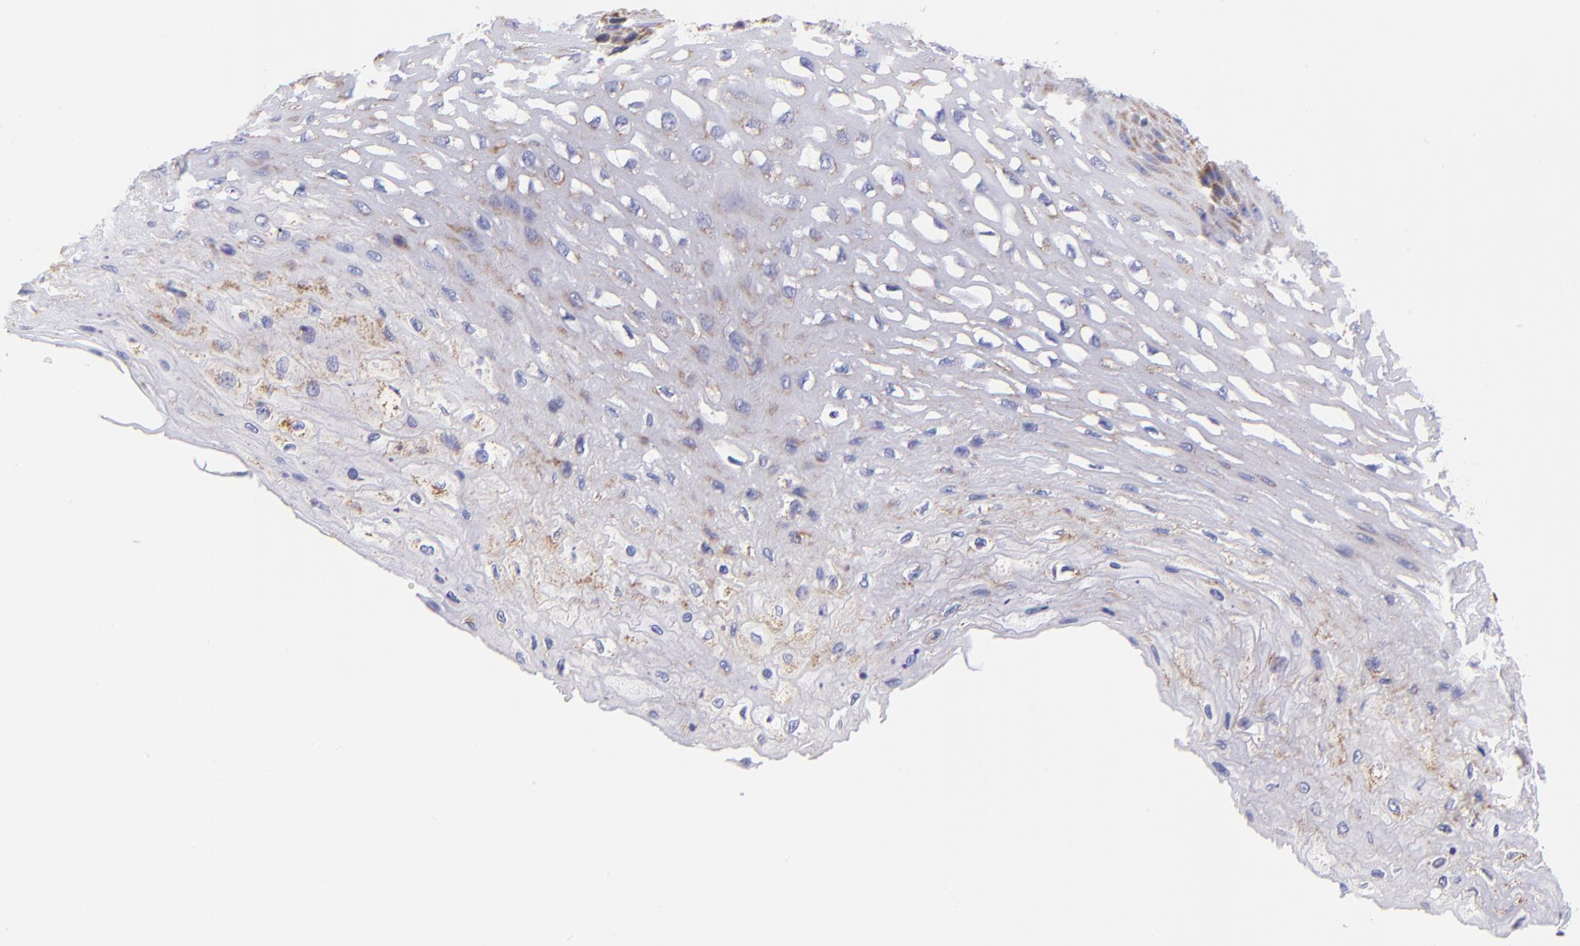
{"staining": {"intensity": "moderate", "quantity": "25%-75%", "location": "cytoplasmic/membranous"}, "tissue": "esophagus", "cell_type": "Squamous epithelial cells", "image_type": "normal", "snomed": [{"axis": "morphology", "description": "Normal tissue, NOS"}, {"axis": "topography", "description": "Esophagus"}], "caption": "Immunohistochemistry (IHC) (DAB (3,3'-diaminobenzidine)) staining of normal esophagus demonstrates moderate cytoplasmic/membranous protein expression in about 25%-75% of squamous epithelial cells. (DAB (3,3'-diaminobenzidine) = brown stain, brightfield microscopy at high magnification).", "gene": "NDUFB7", "patient": {"sex": "female", "age": 72}}